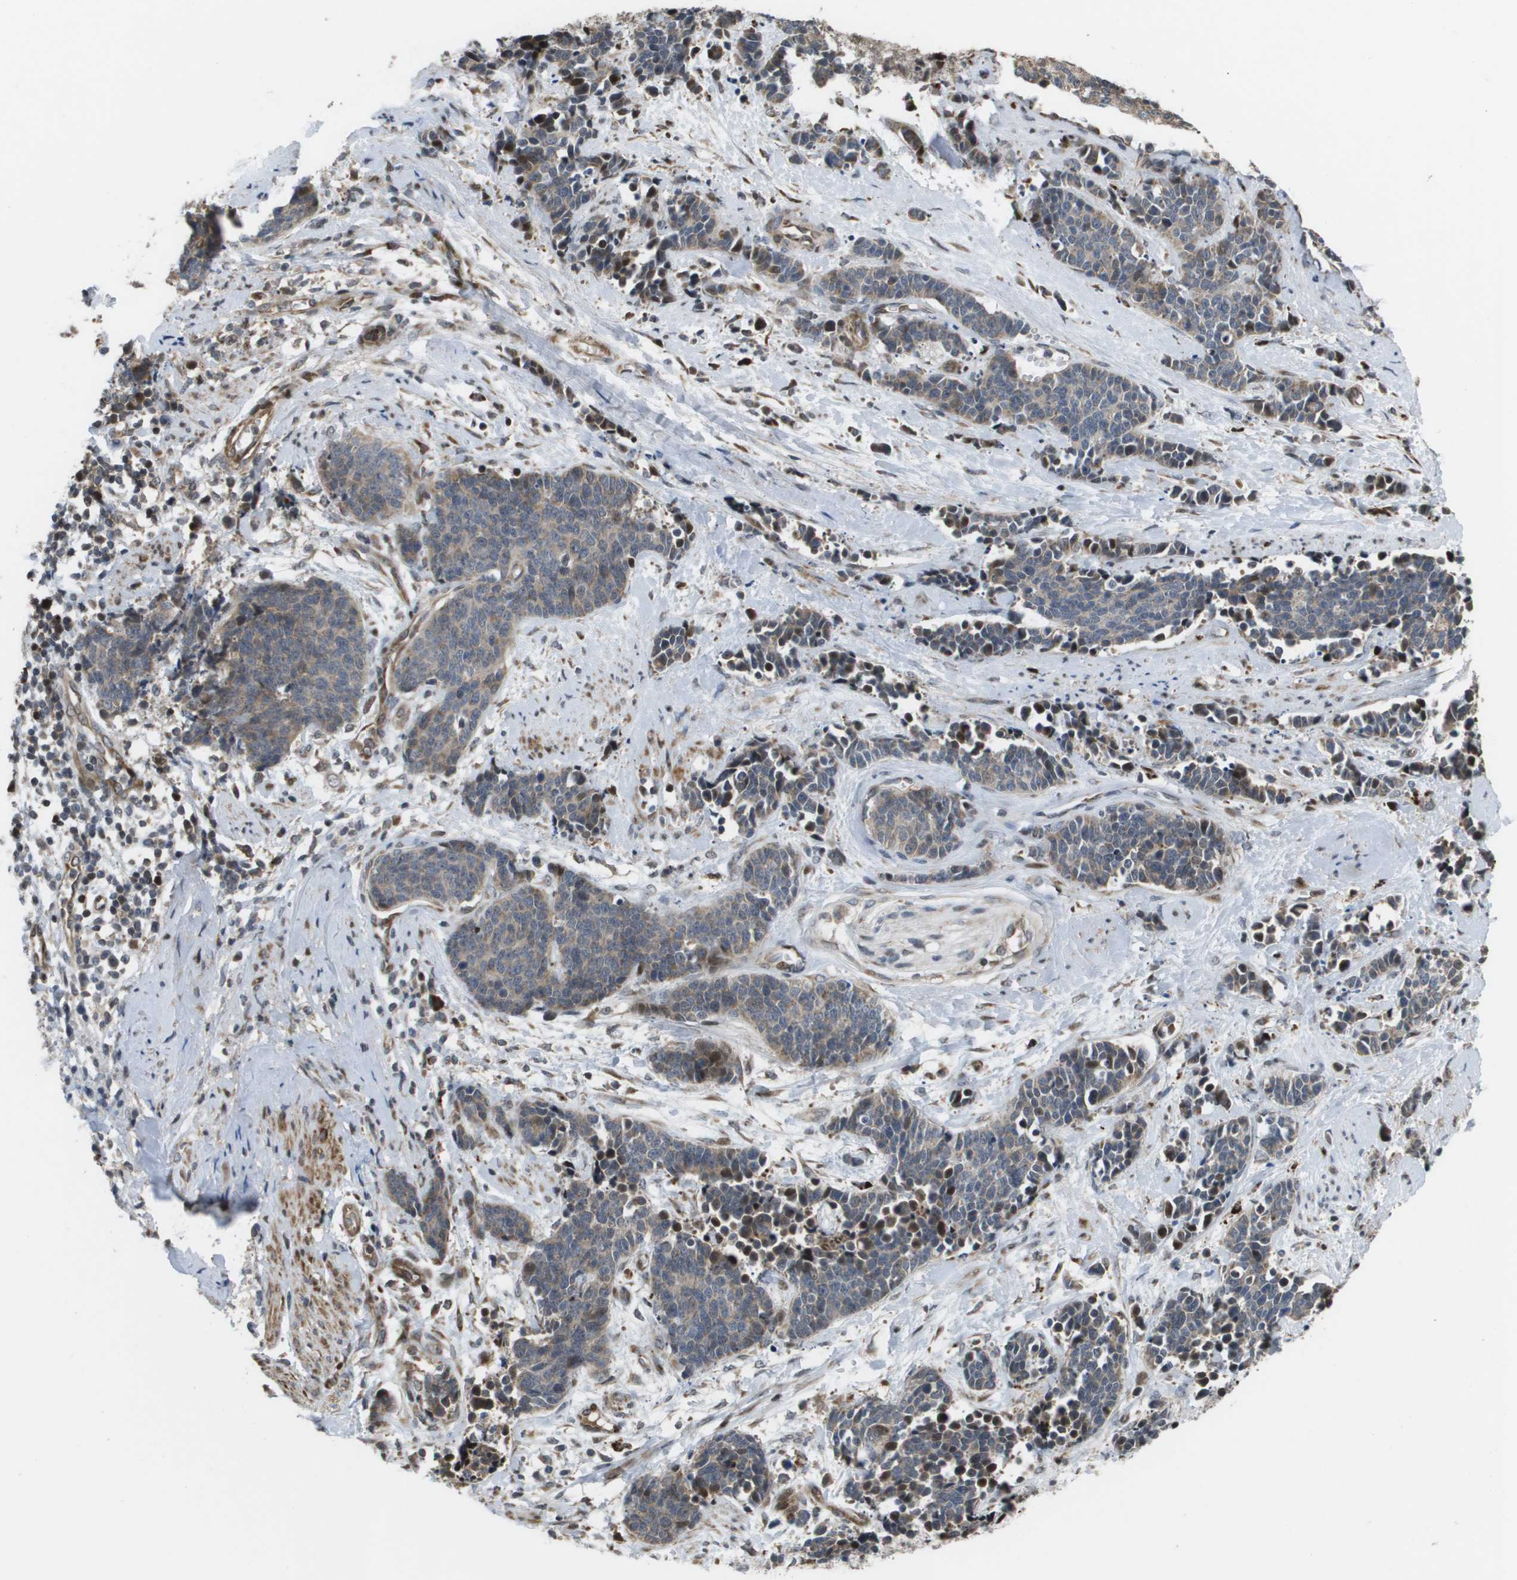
{"staining": {"intensity": "strong", "quantity": "<25%", "location": "nuclear"}, "tissue": "cervical cancer", "cell_type": "Tumor cells", "image_type": "cancer", "snomed": [{"axis": "morphology", "description": "Squamous cell carcinoma, NOS"}, {"axis": "topography", "description": "Cervix"}], "caption": "Cervical cancer stained with a protein marker shows strong staining in tumor cells.", "gene": "AXIN2", "patient": {"sex": "female", "age": 35}}